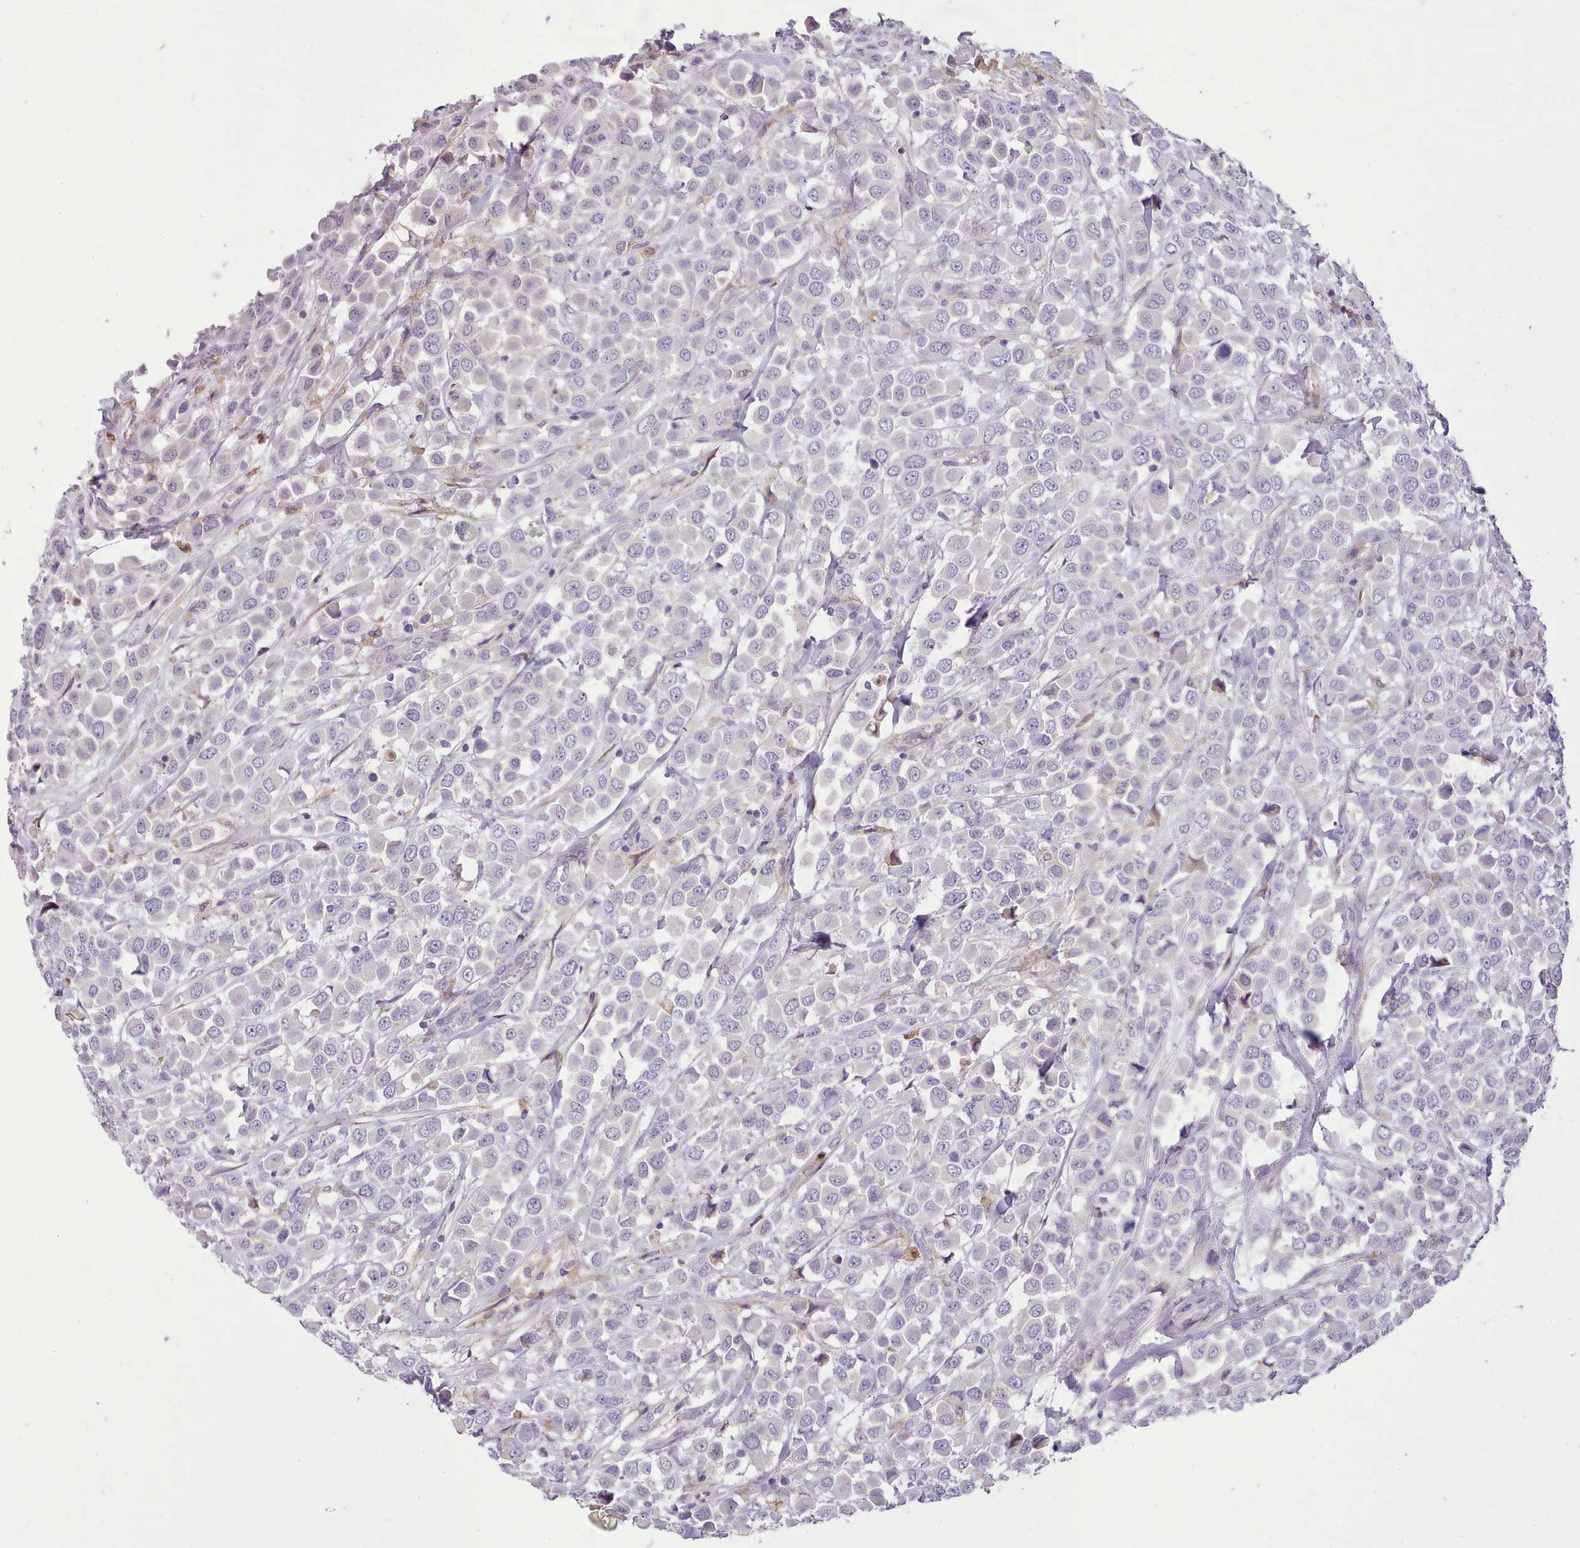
{"staining": {"intensity": "negative", "quantity": "none", "location": "none"}, "tissue": "breast cancer", "cell_type": "Tumor cells", "image_type": "cancer", "snomed": [{"axis": "morphology", "description": "Duct carcinoma"}, {"axis": "topography", "description": "Breast"}], "caption": "Image shows no significant protein expression in tumor cells of breast cancer.", "gene": "FAM83E", "patient": {"sex": "female", "age": 61}}